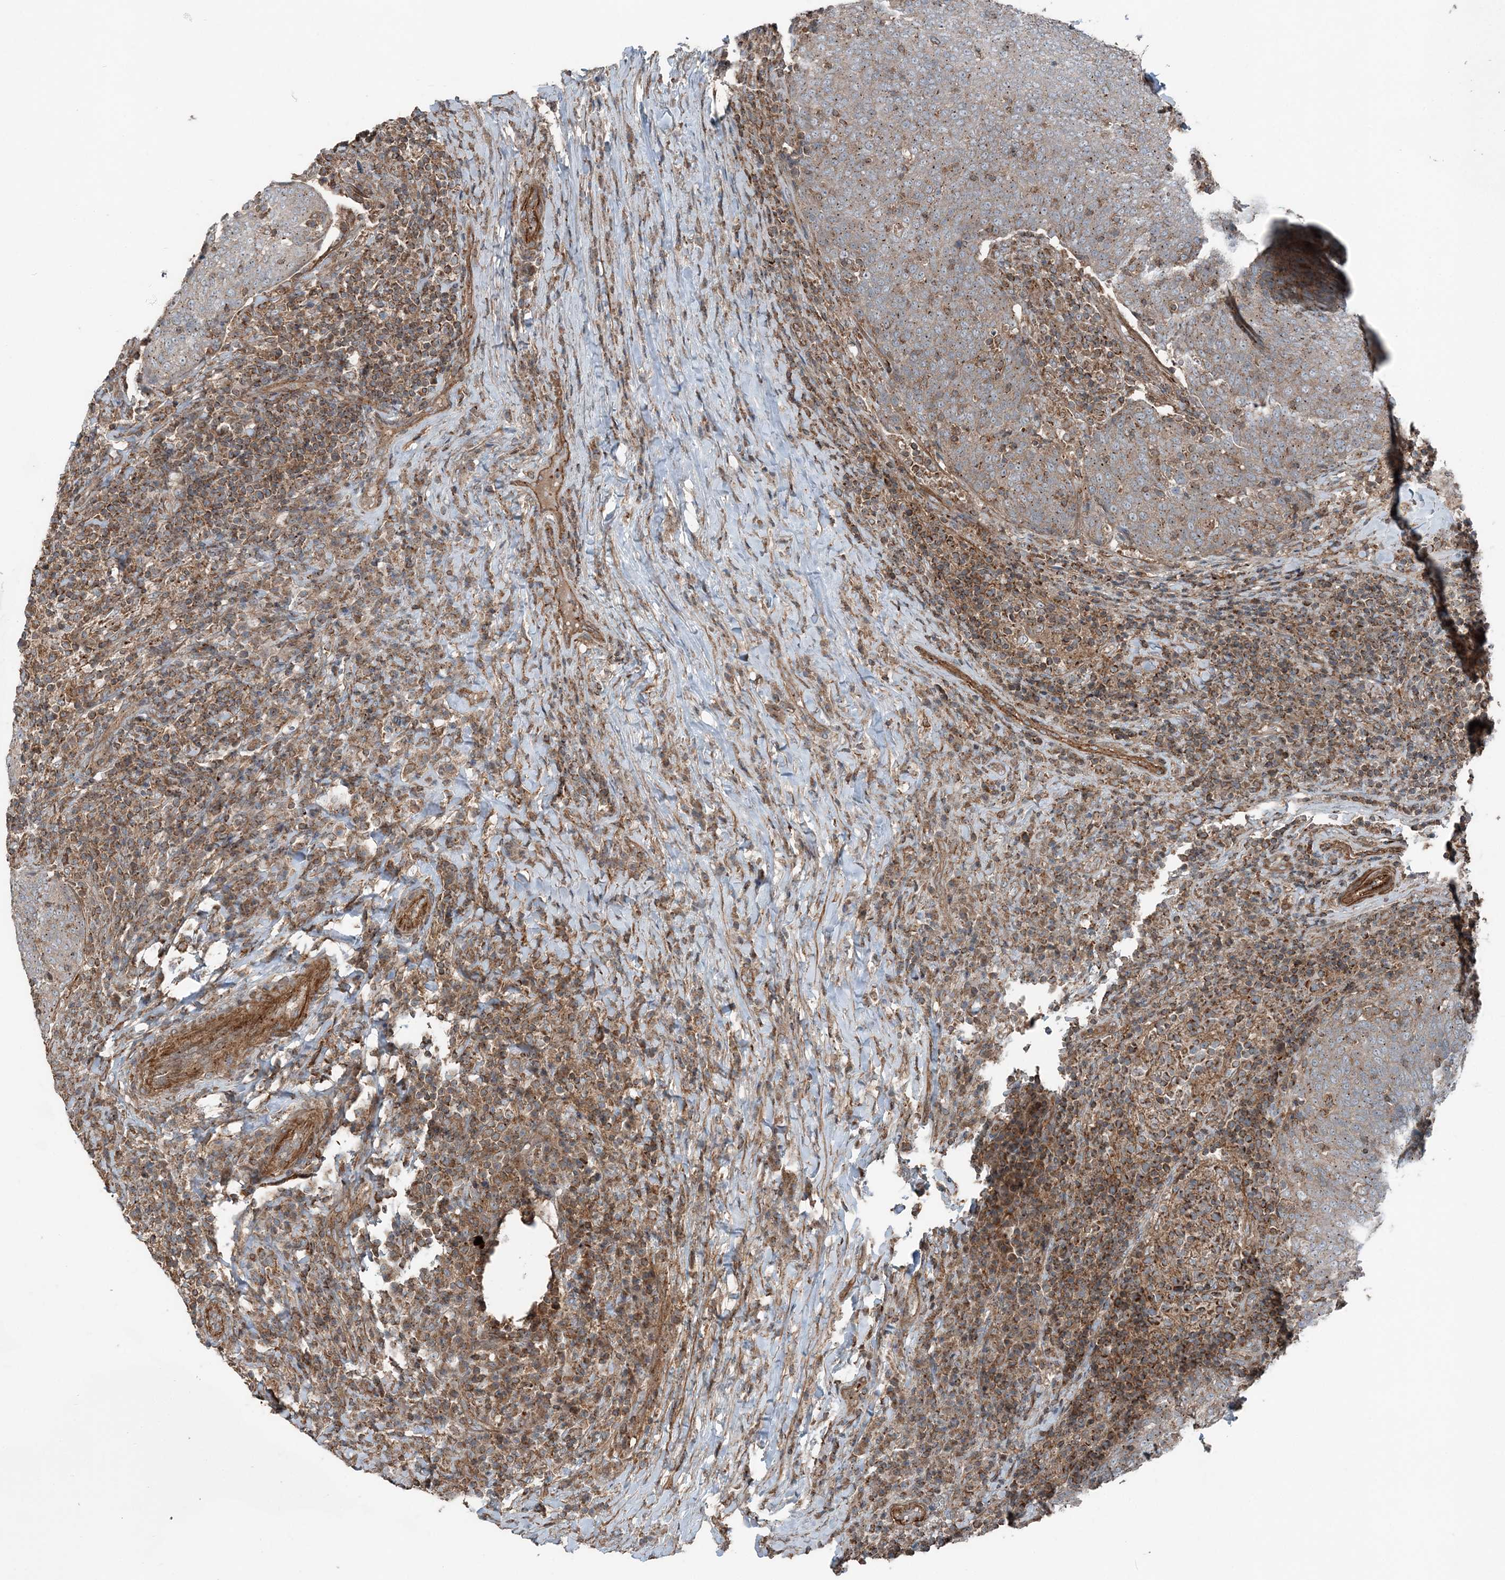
{"staining": {"intensity": "moderate", "quantity": ">75%", "location": "cytoplasmic/membranous"}, "tissue": "head and neck cancer", "cell_type": "Tumor cells", "image_type": "cancer", "snomed": [{"axis": "morphology", "description": "Squamous cell carcinoma, NOS"}, {"axis": "morphology", "description": "Squamous cell carcinoma, metastatic, NOS"}, {"axis": "topography", "description": "Lymph node"}, {"axis": "topography", "description": "Head-Neck"}], "caption": "This is an image of immunohistochemistry staining of metastatic squamous cell carcinoma (head and neck), which shows moderate positivity in the cytoplasmic/membranous of tumor cells.", "gene": "KY", "patient": {"sex": "male", "age": 62}}